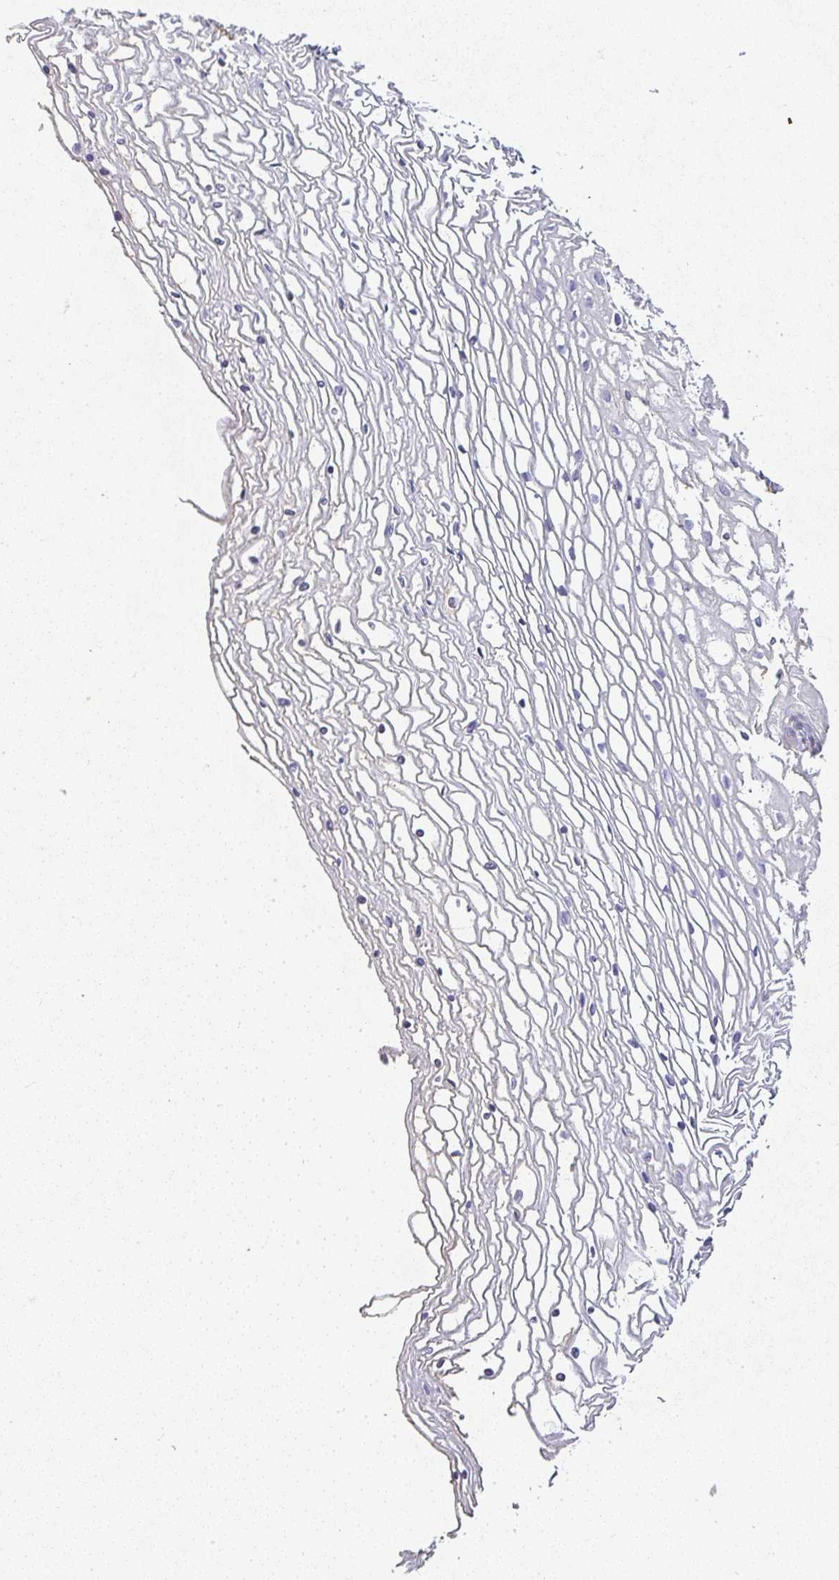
{"staining": {"intensity": "negative", "quantity": "none", "location": "none"}, "tissue": "cervix", "cell_type": "Glandular cells", "image_type": "normal", "snomed": [{"axis": "morphology", "description": "Normal tissue, NOS"}, {"axis": "topography", "description": "Cervix"}], "caption": "An immunohistochemistry (IHC) image of unremarkable cervix is shown. There is no staining in glandular cells of cervix. Brightfield microscopy of immunohistochemistry stained with DAB (3,3'-diaminobenzidine) (brown) and hematoxylin (blue), captured at high magnification.", "gene": "RPS2", "patient": {"sex": "female", "age": 36}}